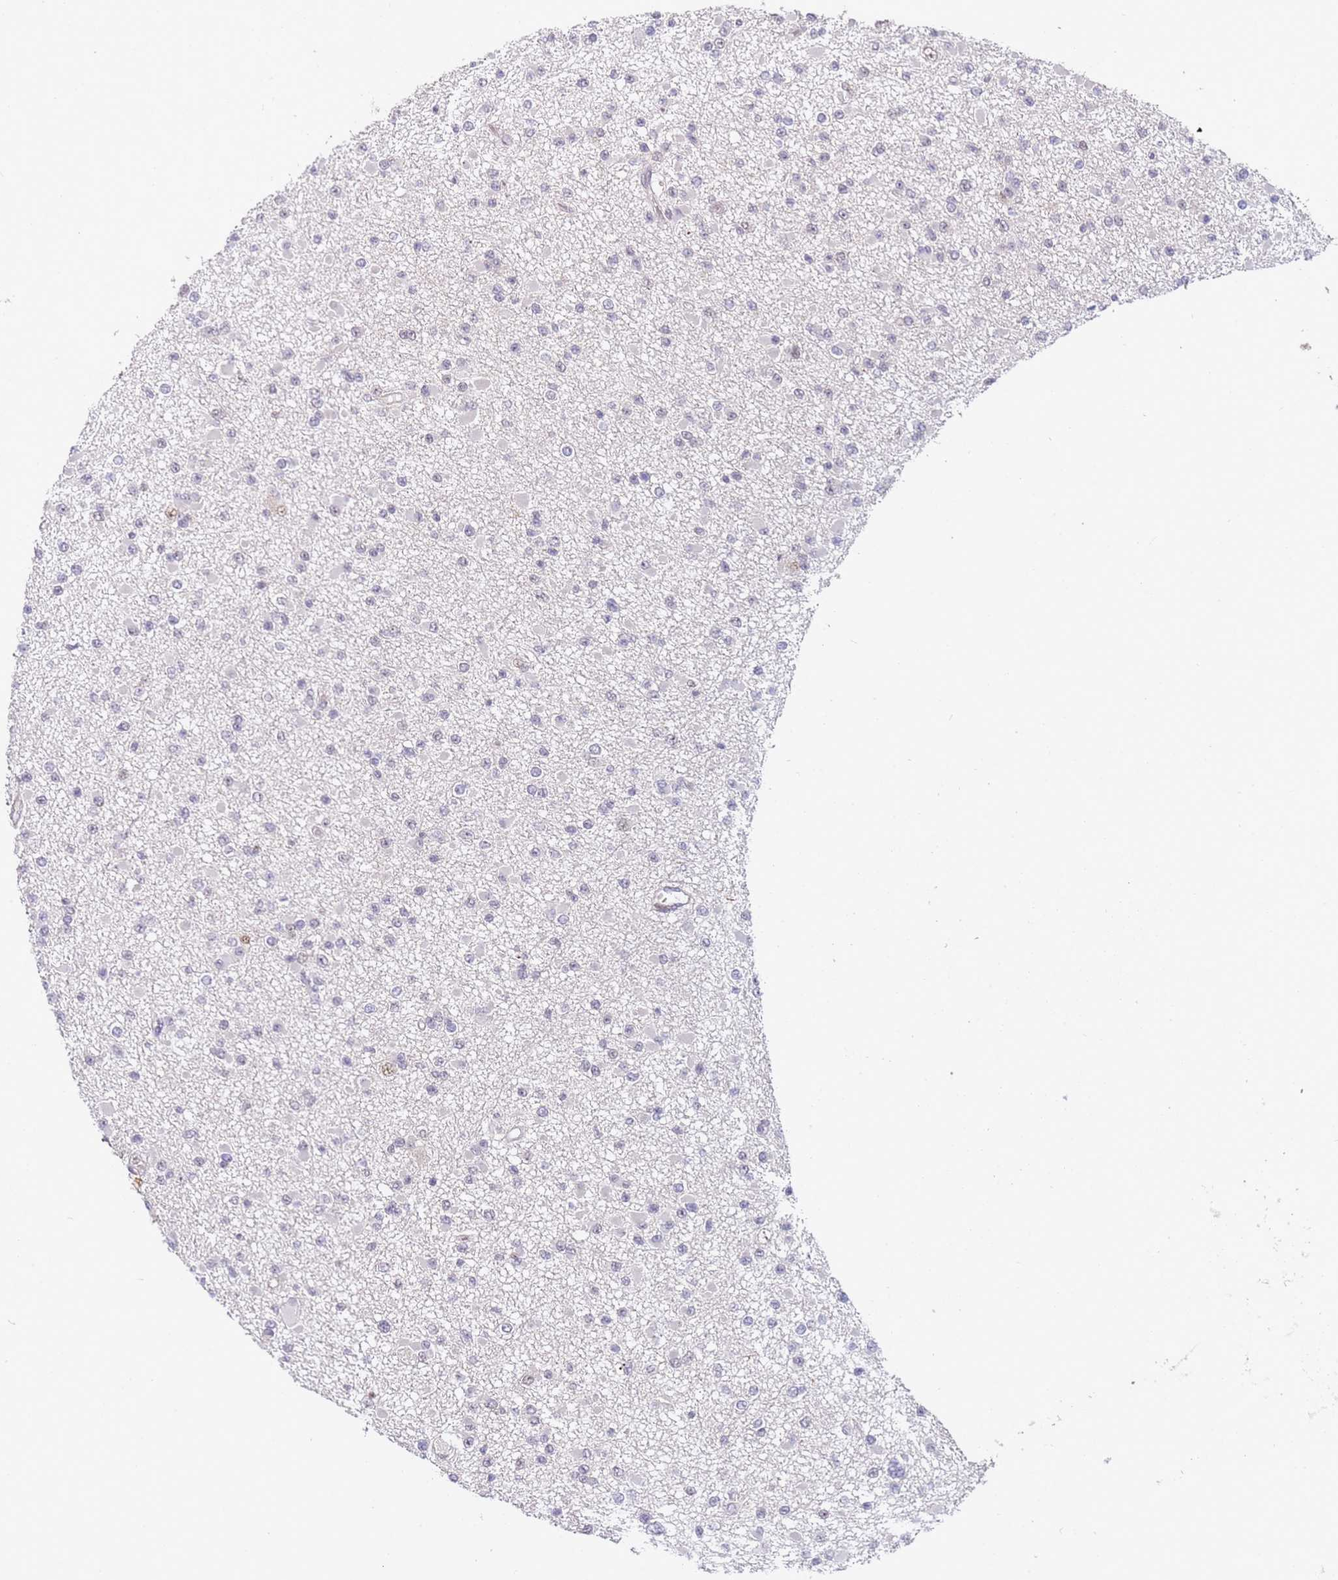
{"staining": {"intensity": "negative", "quantity": "none", "location": "none"}, "tissue": "glioma", "cell_type": "Tumor cells", "image_type": "cancer", "snomed": [{"axis": "morphology", "description": "Glioma, malignant, Low grade"}, {"axis": "topography", "description": "Brain"}], "caption": "Protein analysis of malignant low-grade glioma reveals no significant staining in tumor cells. Nuclei are stained in blue.", "gene": "LGALSL", "patient": {"sex": "female", "age": 22}}